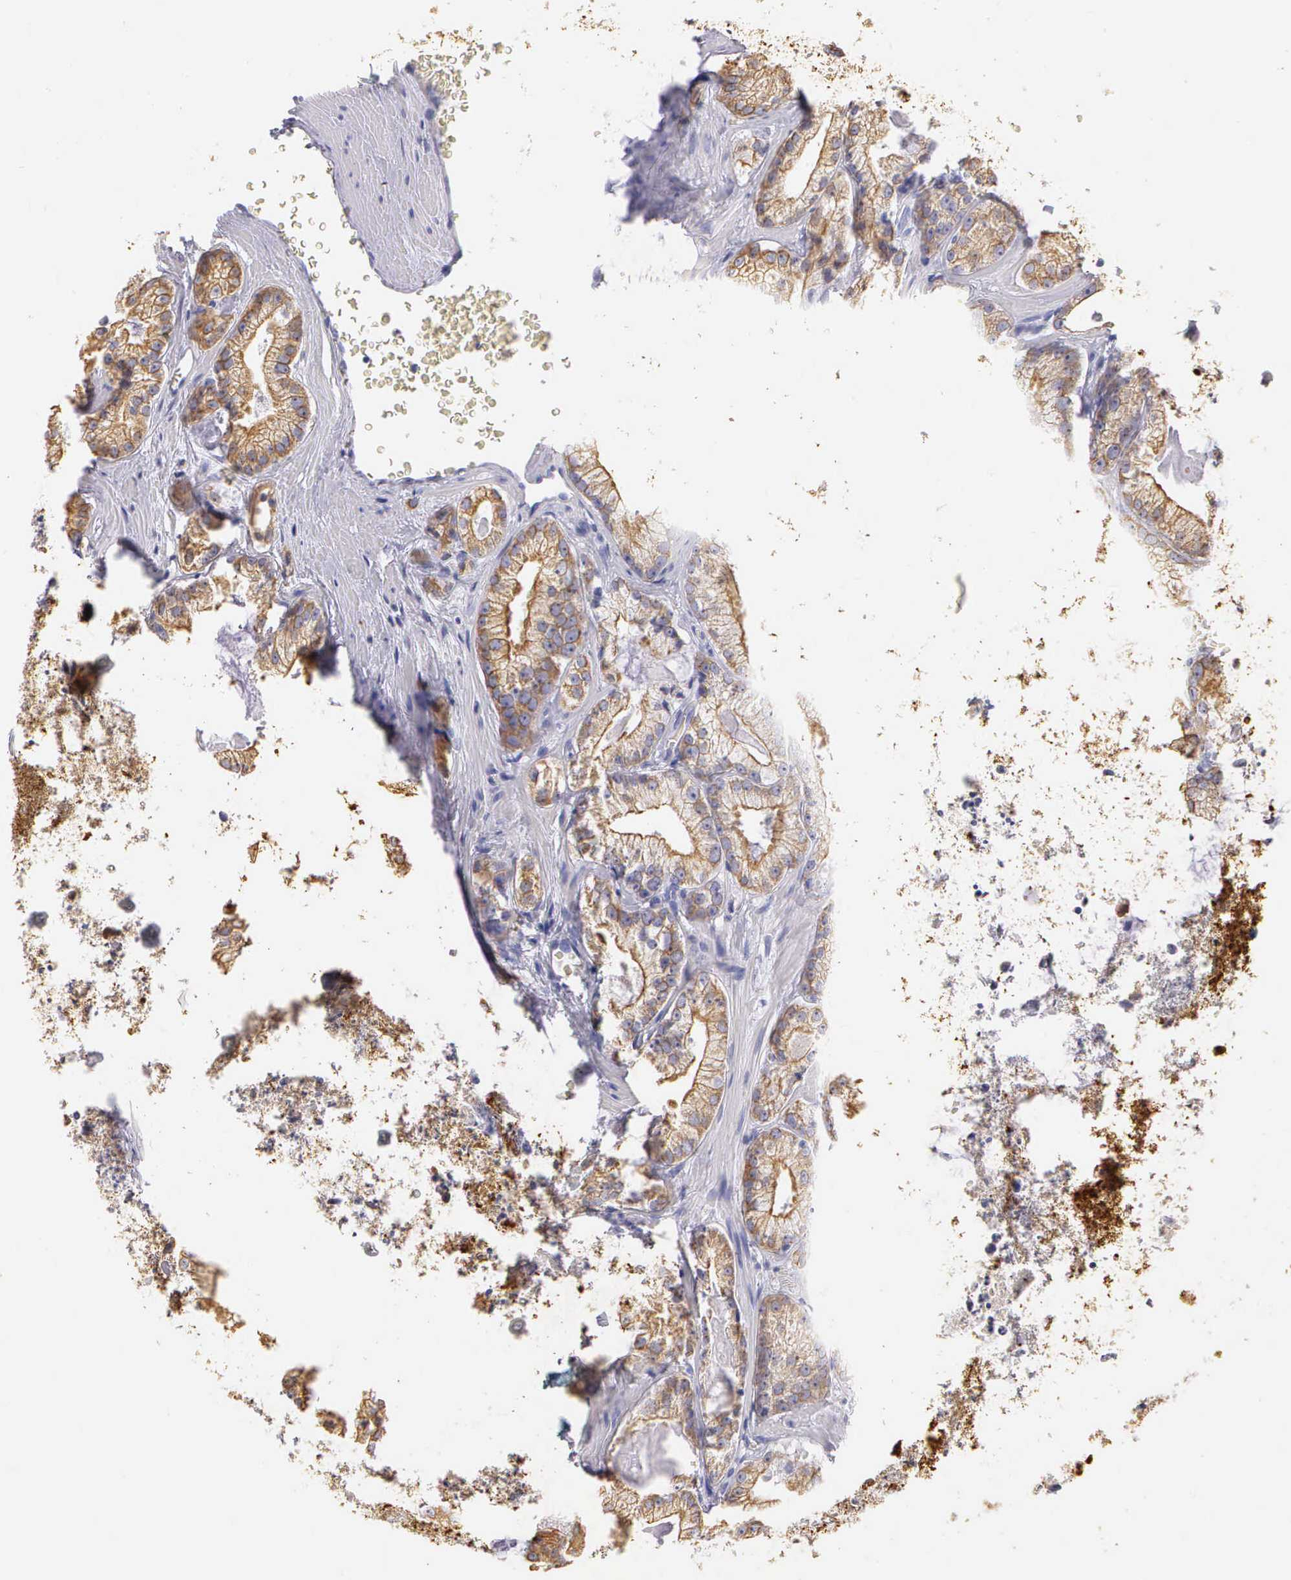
{"staining": {"intensity": "moderate", "quantity": ">75%", "location": "cytoplasmic/membranous"}, "tissue": "prostate cancer", "cell_type": "Tumor cells", "image_type": "cancer", "snomed": [{"axis": "morphology", "description": "Adenocarcinoma, Medium grade"}, {"axis": "topography", "description": "Prostate"}], "caption": "Moderate cytoplasmic/membranous expression is present in about >75% of tumor cells in prostate cancer (medium-grade adenocarcinoma).", "gene": "KRT17", "patient": {"sex": "male", "age": 68}}